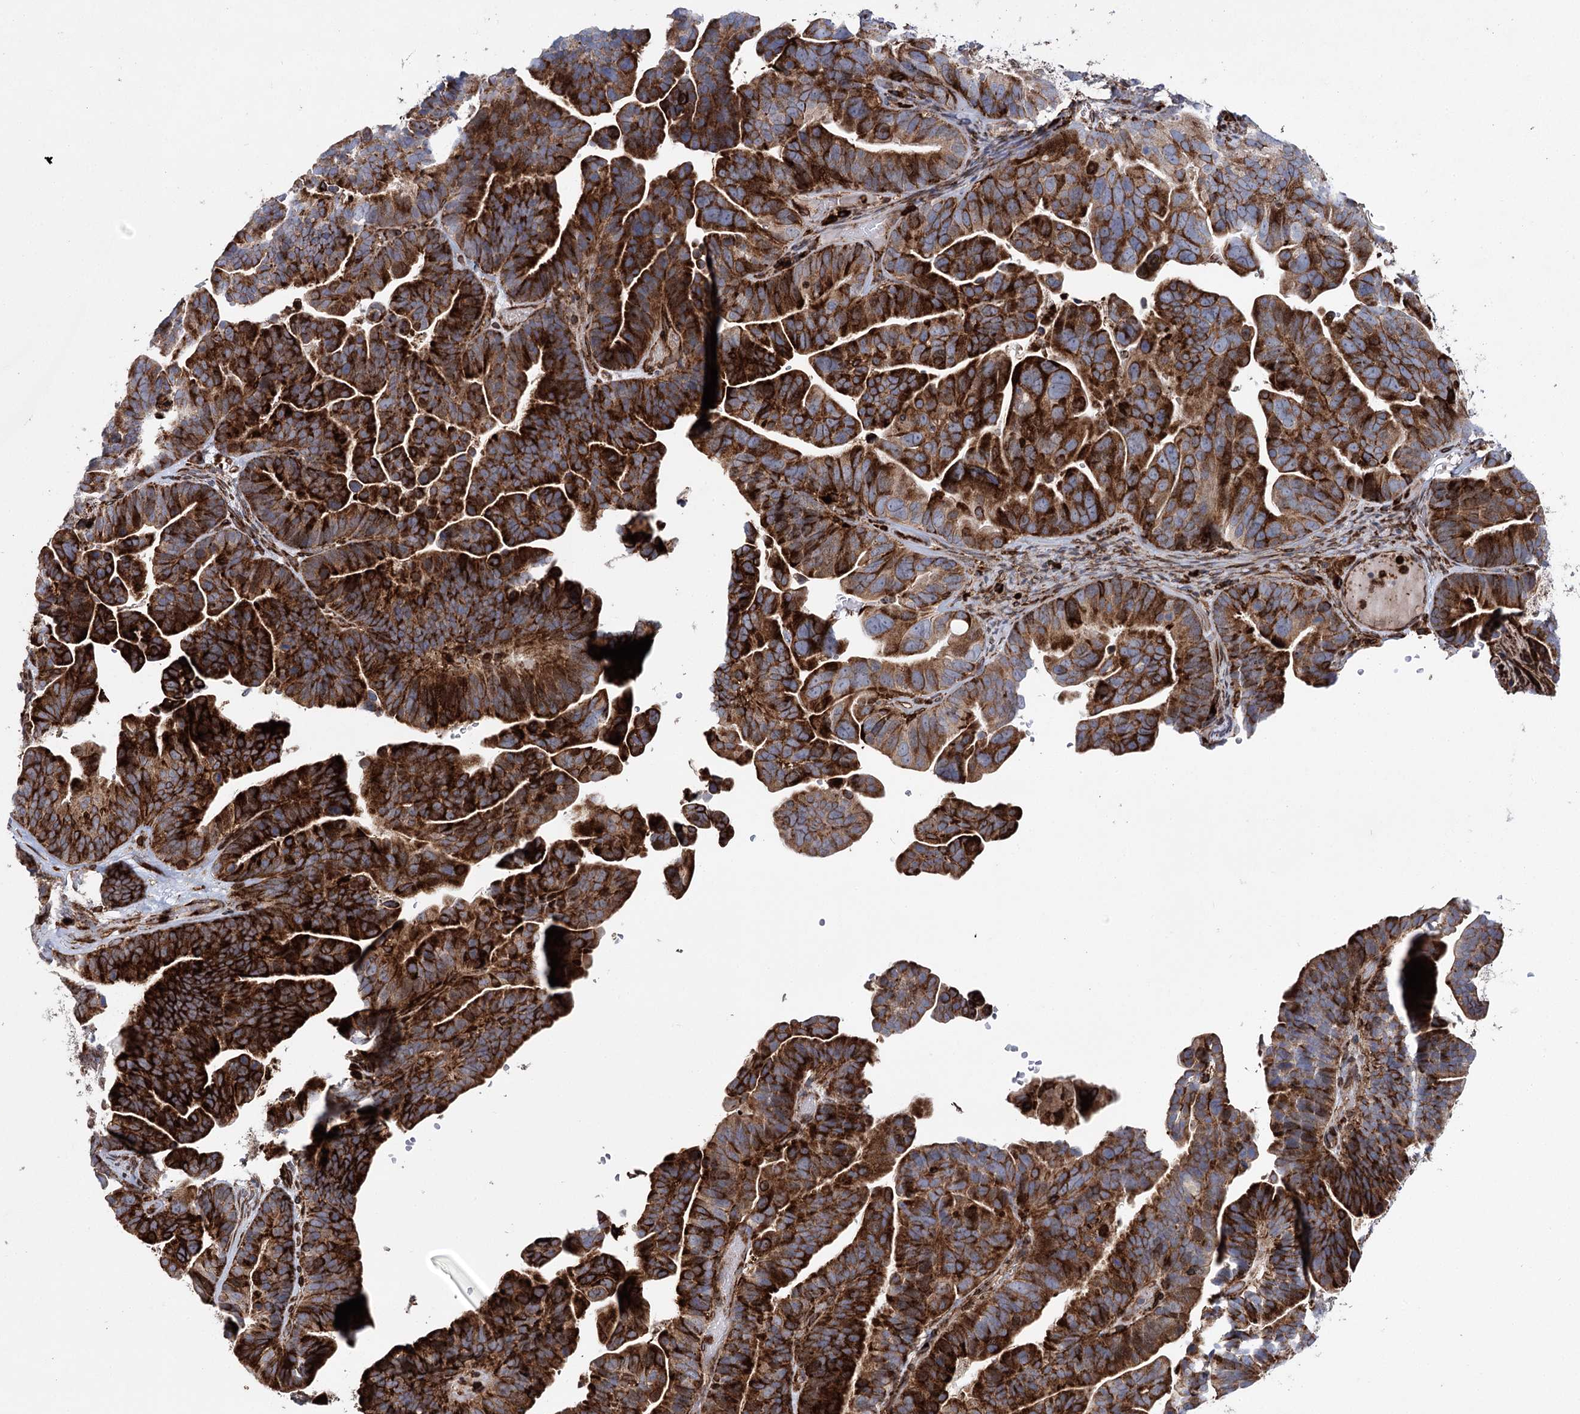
{"staining": {"intensity": "strong", "quantity": "25%-75%", "location": "cytoplasmic/membranous"}, "tissue": "ovarian cancer", "cell_type": "Tumor cells", "image_type": "cancer", "snomed": [{"axis": "morphology", "description": "Cystadenocarcinoma, serous, NOS"}, {"axis": "topography", "description": "Ovary"}], "caption": "Human ovarian cancer (serous cystadenocarcinoma) stained with a brown dye displays strong cytoplasmic/membranous positive positivity in about 25%-75% of tumor cells.", "gene": "DCUN1D4", "patient": {"sex": "female", "age": 56}}